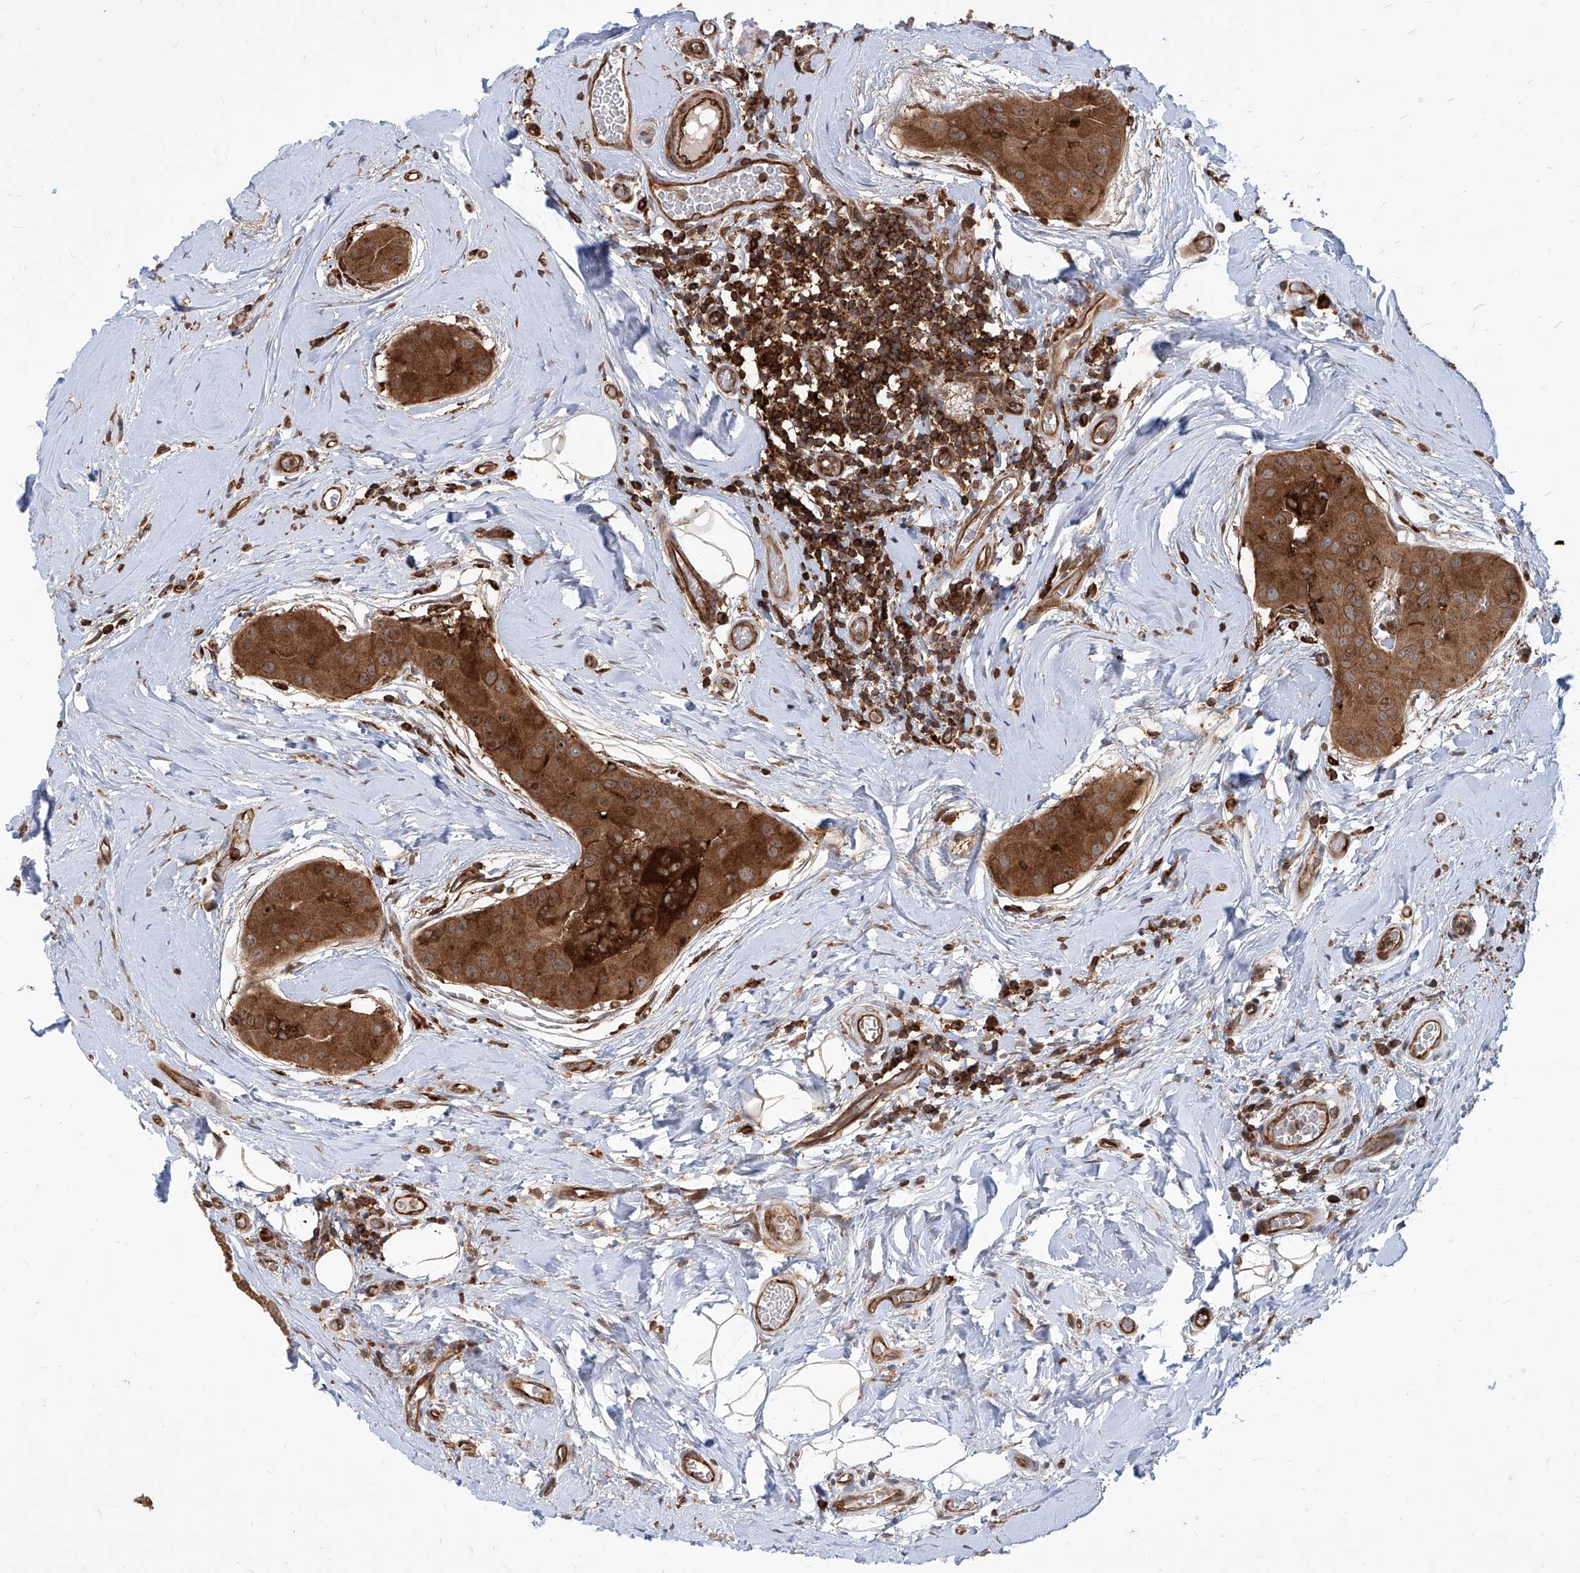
{"staining": {"intensity": "strong", "quantity": ">75%", "location": "cytoplasmic/membranous"}, "tissue": "thyroid cancer", "cell_type": "Tumor cells", "image_type": "cancer", "snomed": [{"axis": "morphology", "description": "Papillary adenocarcinoma, NOS"}, {"axis": "topography", "description": "Thyroid gland"}], "caption": "There is high levels of strong cytoplasmic/membranous positivity in tumor cells of thyroid papillary adenocarcinoma, as demonstrated by immunohistochemical staining (brown color).", "gene": "MAGED2", "patient": {"sex": "male", "age": 33}}